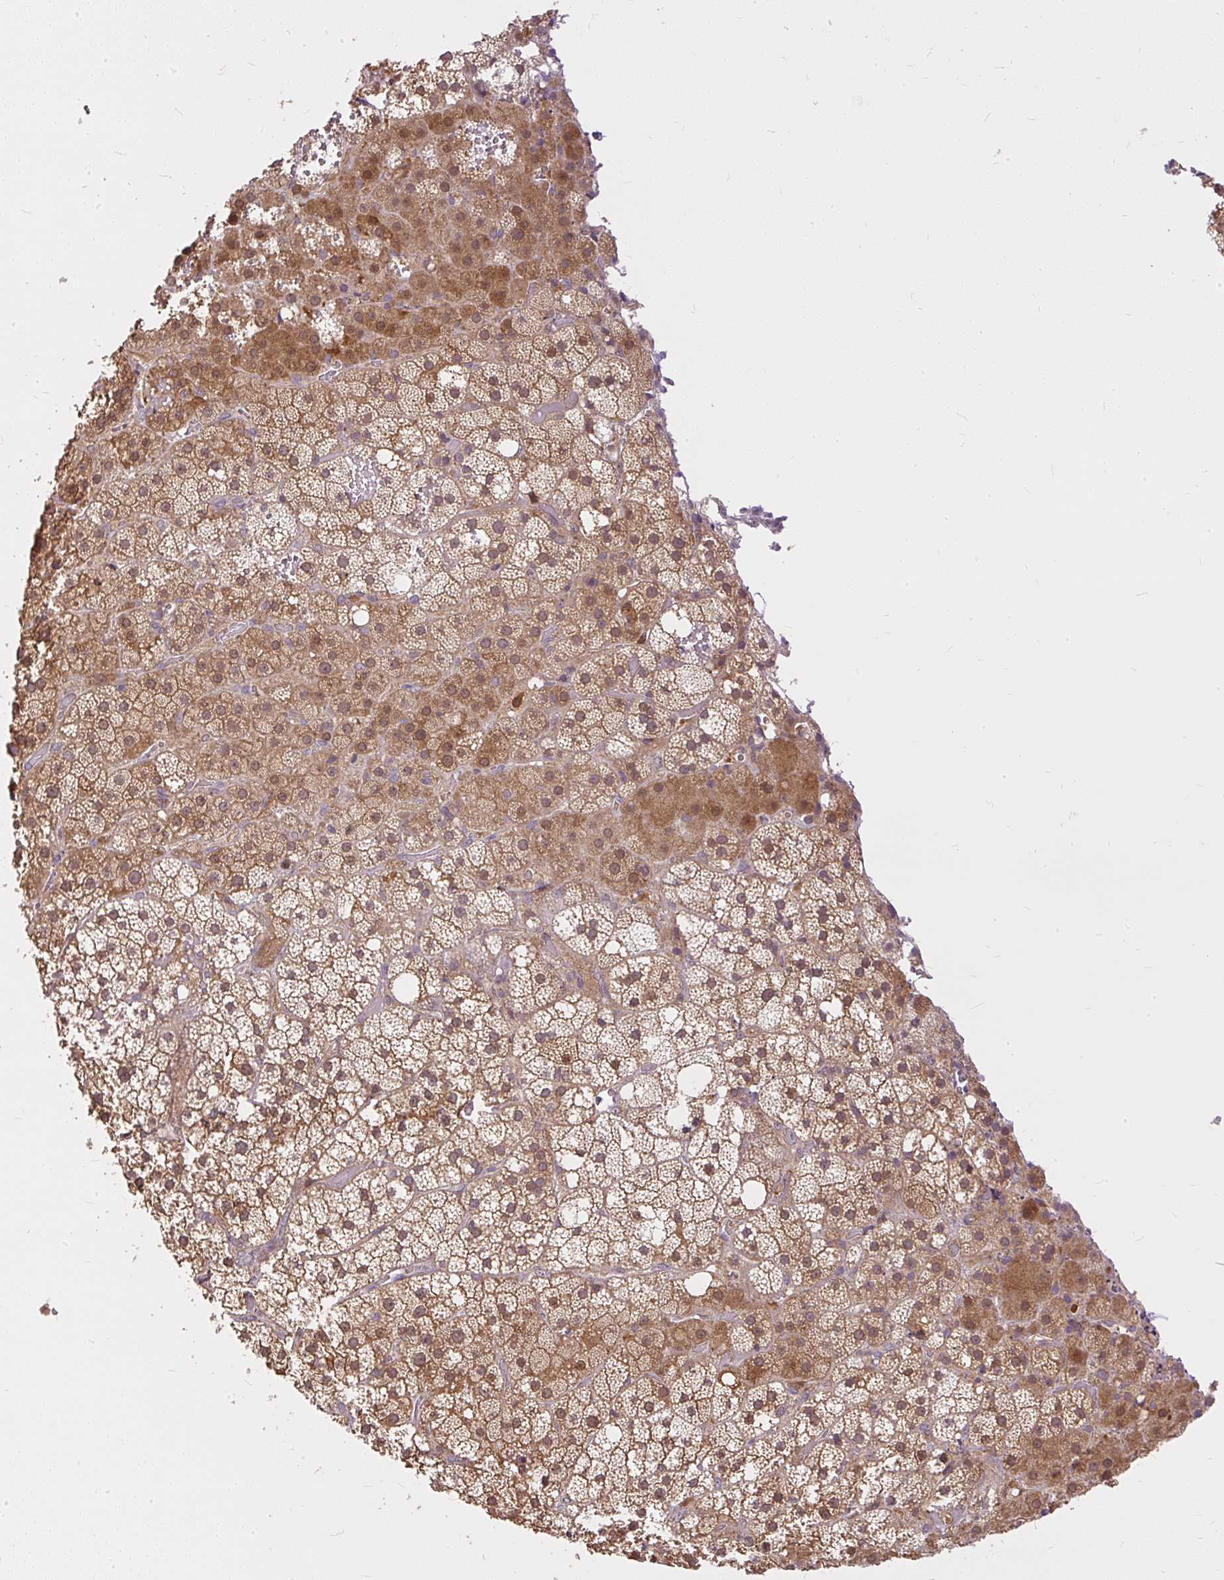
{"staining": {"intensity": "moderate", "quantity": ">75%", "location": "cytoplasmic/membranous"}, "tissue": "adrenal gland", "cell_type": "Glandular cells", "image_type": "normal", "snomed": [{"axis": "morphology", "description": "Normal tissue, NOS"}, {"axis": "topography", "description": "Adrenal gland"}], "caption": "Glandular cells display moderate cytoplasmic/membranous staining in about >75% of cells in normal adrenal gland.", "gene": "AP5S1", "patient": {"sex": "male", "age": 53}}